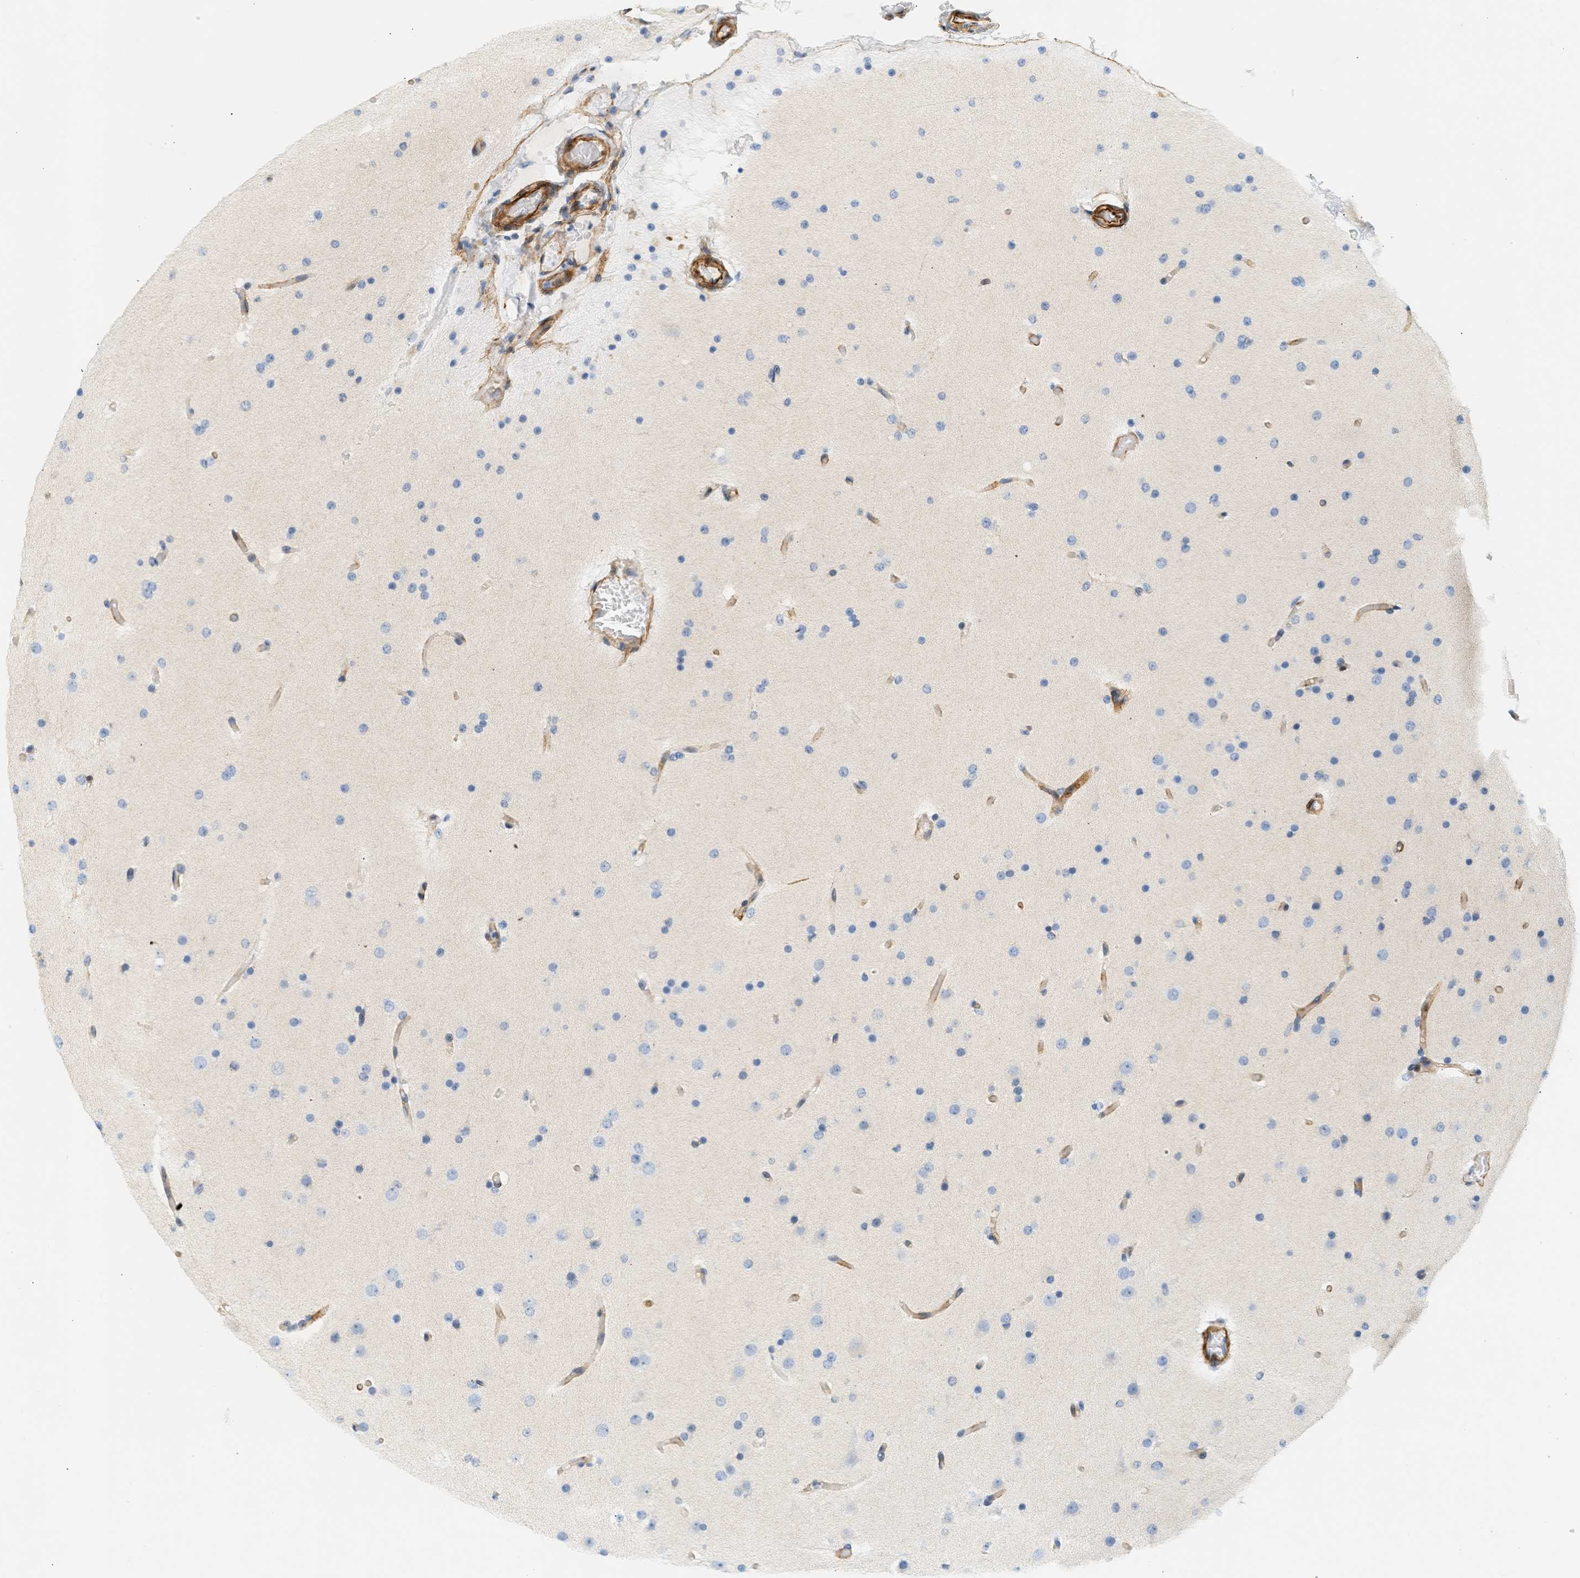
{"staining": {"intensity": "negative", "quantity": "none", "location": "none"}, "tissue": "glioma", "cell_type": "Tumor cells", "image_type": "cancer", "snomed": [{"axis": "morphology", "description": "Glioma, malignant, High grade"}, {"axis": "topography", "description": "Cerebral cortex"}], "caption": "This photomicrograph is of malignant glioma (high-grade) stained with IHC to label a protein in brown with the nuclei are counter-stained blue. There is no staining in tumor cells.", "gene": "SLC30A7", "patient": {"sex": "female", "age": 36}}